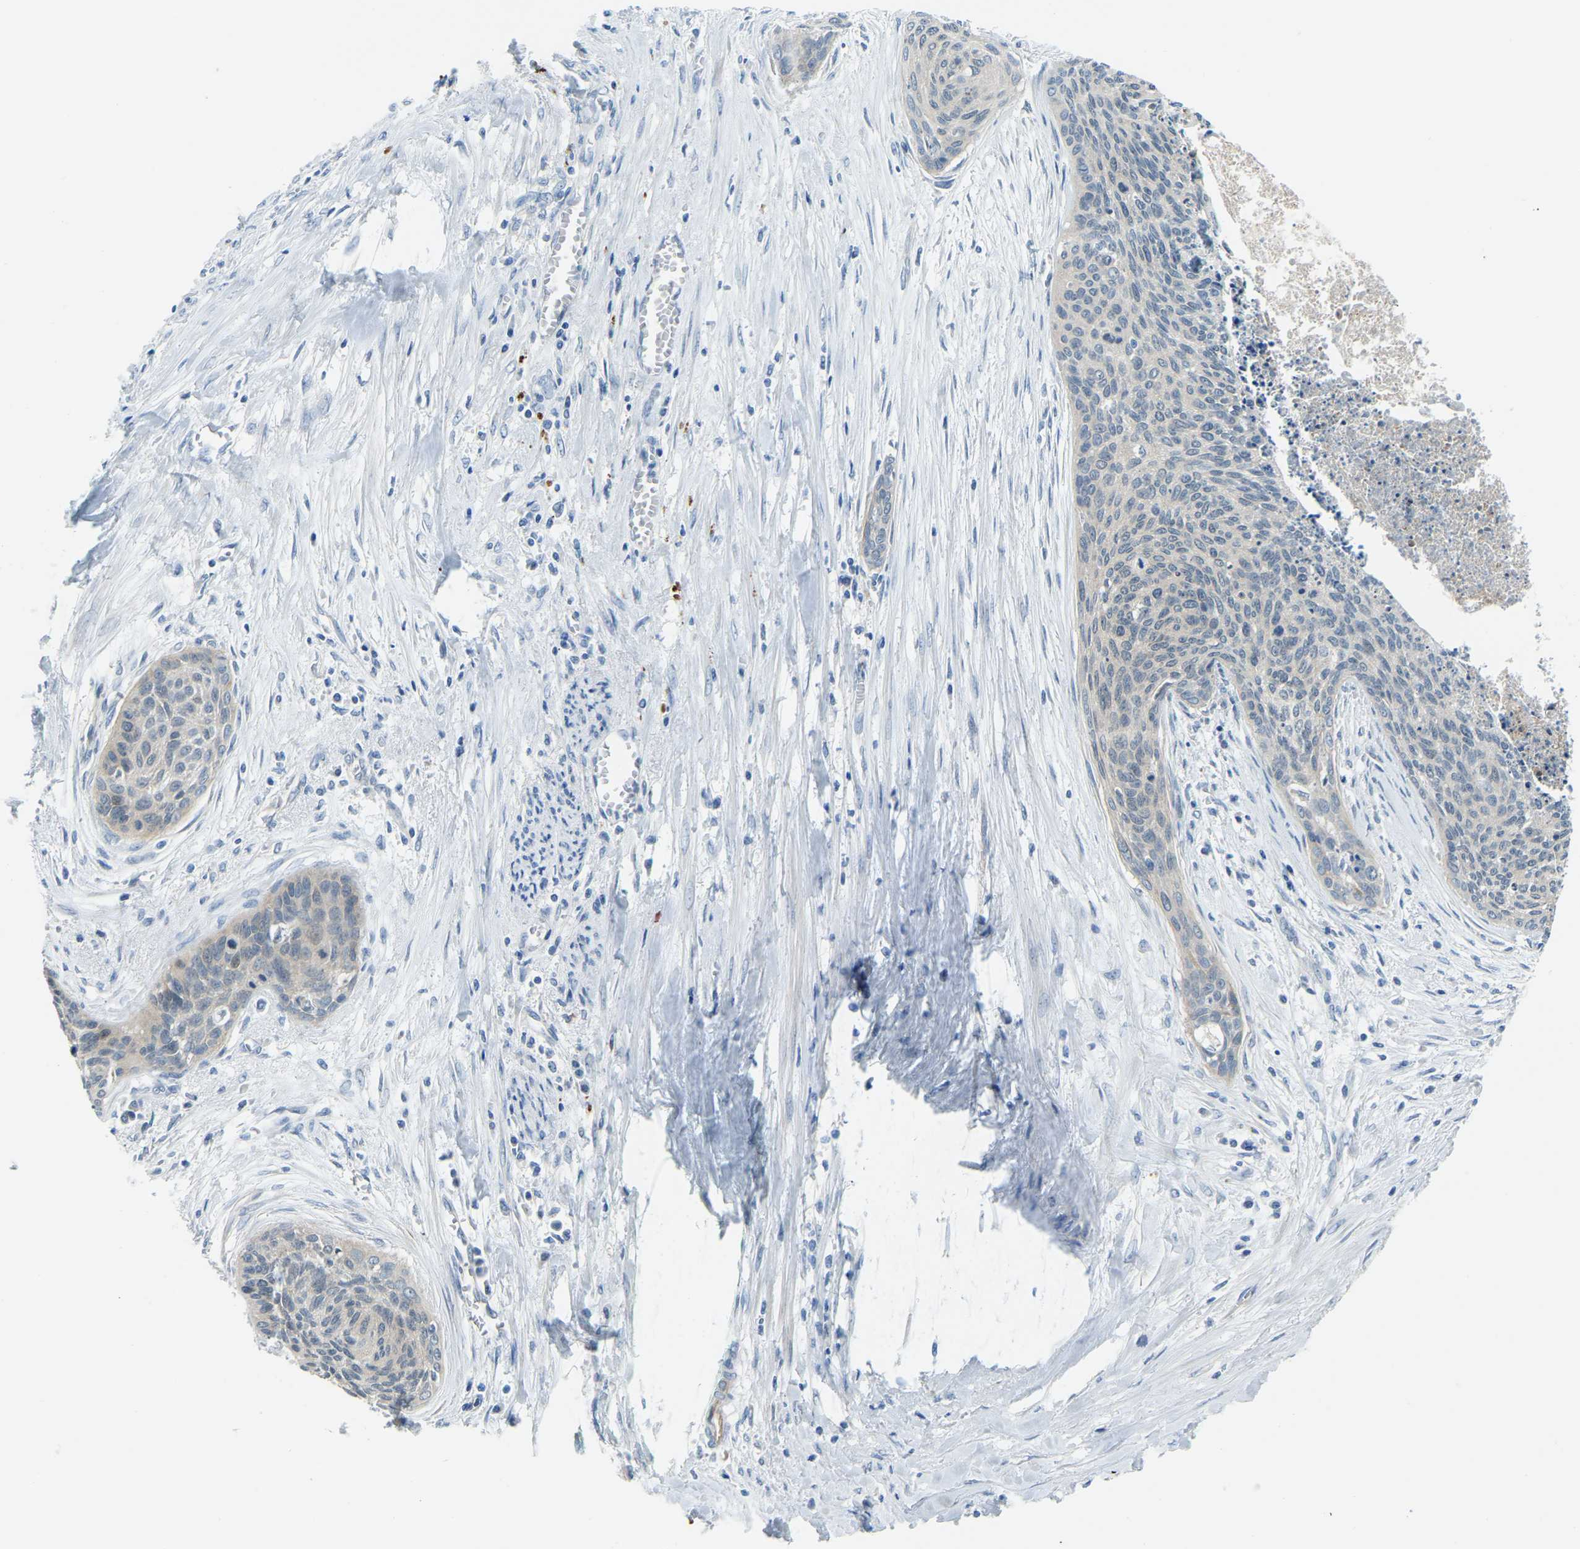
{"staining": {"intensity": "negative", "quantity": "none", "location": "none"}, "tissue": "cervical cancer", "cell_type": "Tumor cells", "image_type": "cancer", "snomed": [{"axis": "morphology", "description": "Squamous cell carcinoma, NOS"}, {"axis": "topography", "description": "Cervix"}], "caption": "The IHC image has no significant positivity in tumor cells of cervical cancer tissue.", "gene": "NME8", "patient": {"sex": "female", "age": 55}}